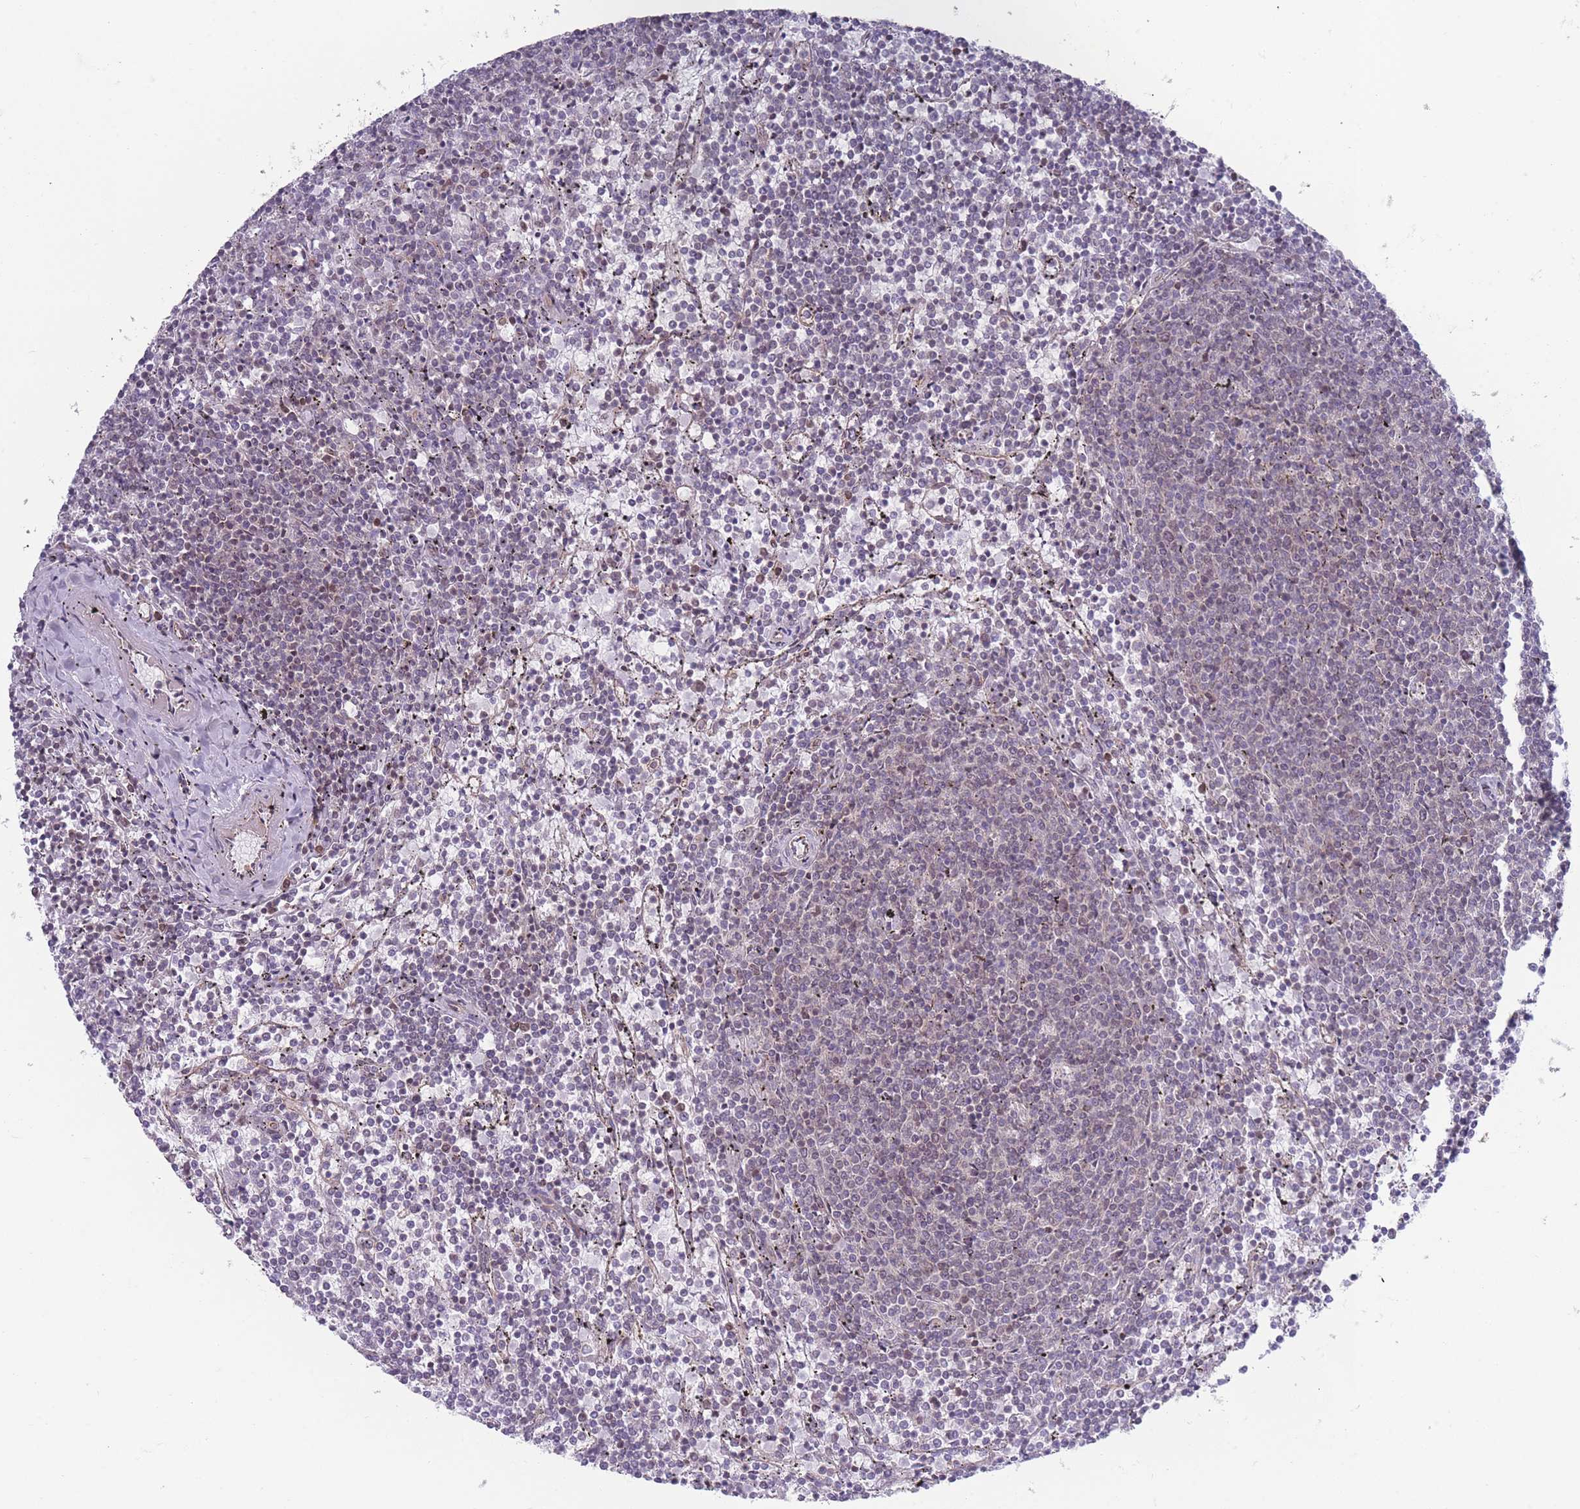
{"staining": {"intensity": "negative", "quantity": "none", "location": "none"}, "tissue": "lymphoma", "cell_type": "Tumor cells", "image_type": "cancer", "snomed": [{"axis": "morphology", "description": "Malignant lymphoma, non-Hodgkin's type, Low grade"}, {"axis": "topography", "description": "Spleen"}], "caption": "Image shows no significant protein expression in tumor cells of low-grade malignant lymphoma, non-Hodgkin's type.", "gene": "VRK2", "patient": {"sex": "female", "age": 50}}